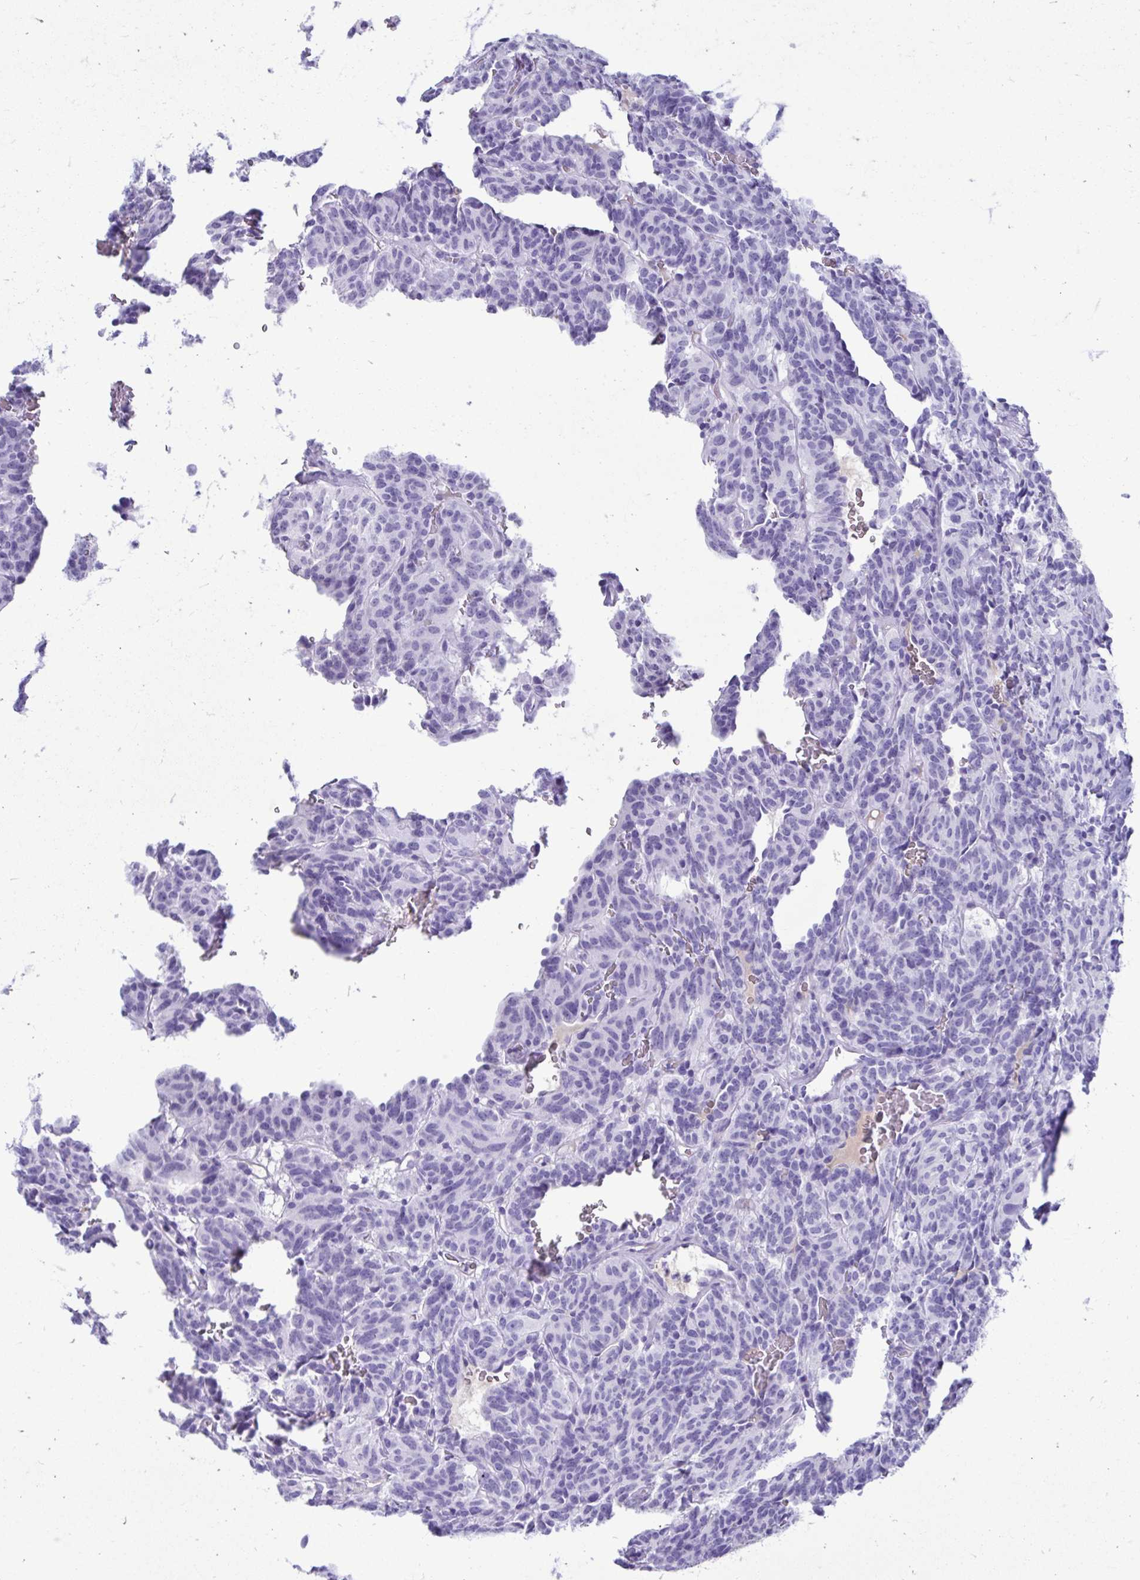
{"staining": {"intensity": "negative", "quantity": "none", "location": "none"}, "tissue": "carcinoid", "cell_type": "Tumor cells", "image_type": "cancer", "snomed": [{"axis": "morphology", "description": "Carcinoid, malignant, NOS"}, {"axis": "topography", "description": "Lung"}], "caption": "Immunohistochemistry image of neoplastic tissue: human carcinoid stained with DAB displays no significant protein positivity in tumor cells.", "gene": "SMIM9", "patient": {"sex": "female", "age": 61}}